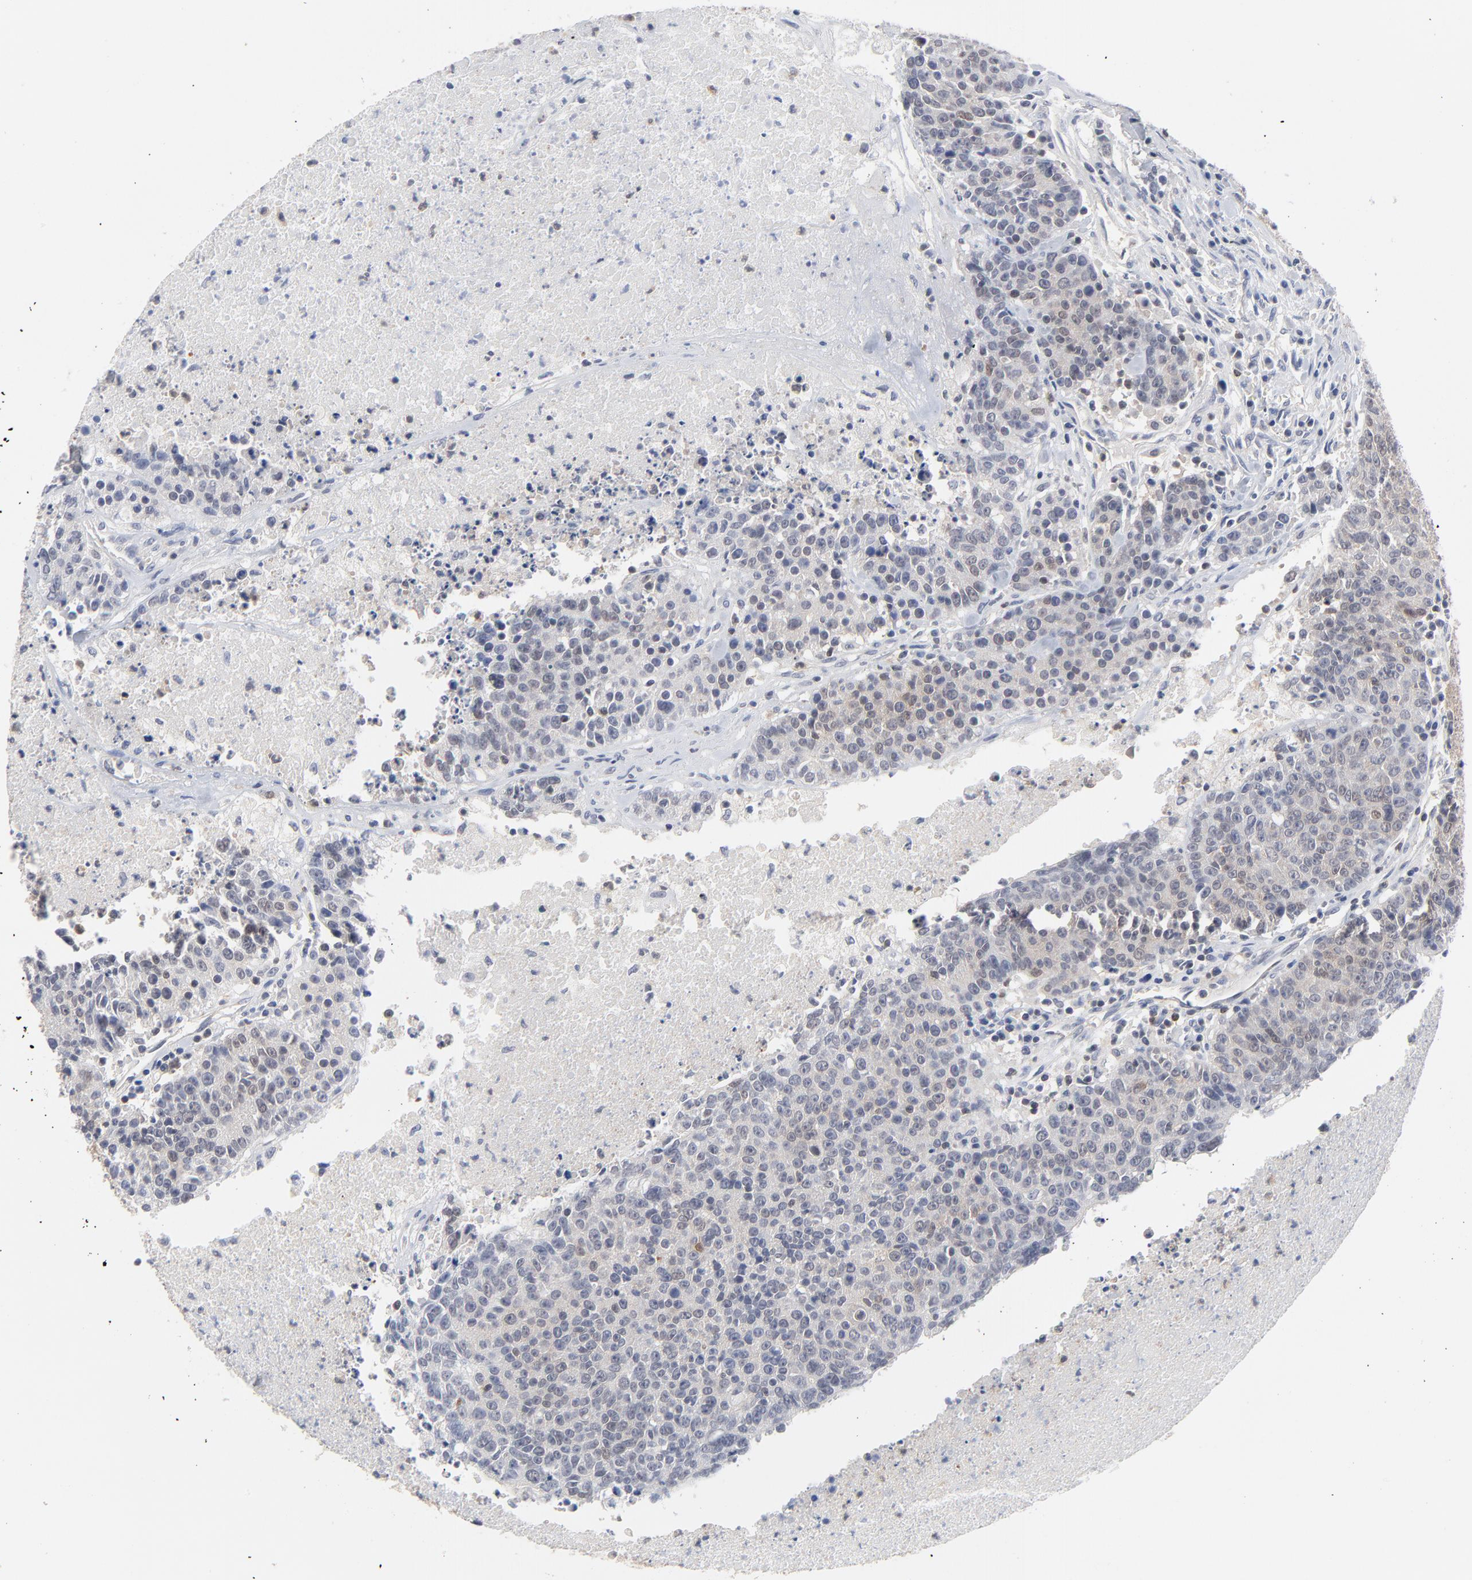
{"staining": {"intensity": "weak", "quantity": "<25%", "location": "cytoplasmic/membranous,nuclear"}, "tissue": "colorectal cancer", "cell_type": "Tumor cells", "image_type": "cancer", "snomed": [{"axis": "morphology", "description": "Adenocarcinoma, NOS"}, {"axis": "topography", "description": "Colon"}], "caption": "An image of adenocarcinoma (colorectal) stained for a protein displays no brown staining in tumor cells. (DAB IHC visualized using brightfield microscopy, high magnification).", "gene": "CAB39L", "patient": {"sex": "female", "age": 53}}